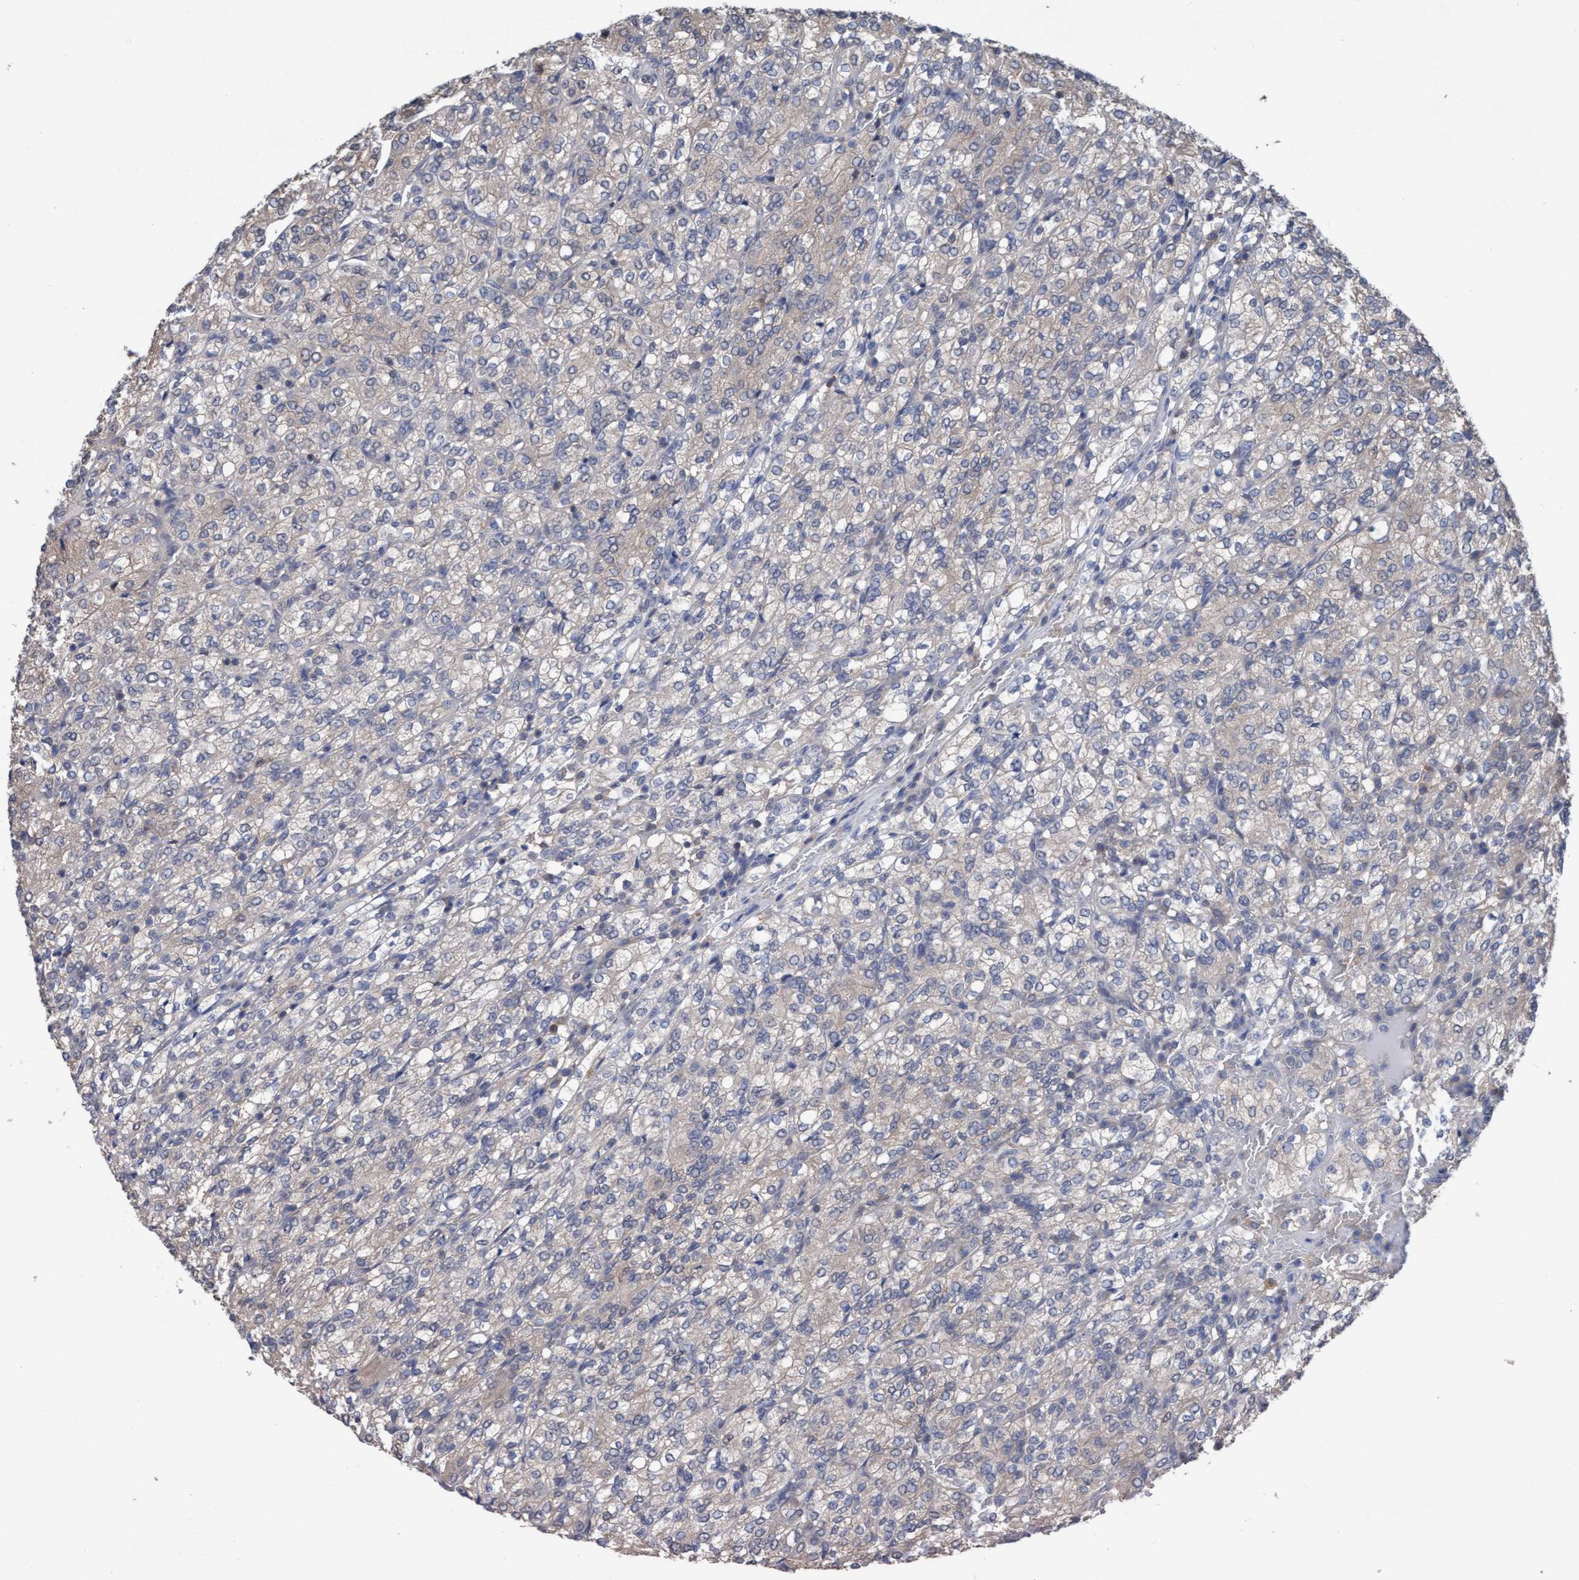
{"staining": {"intensity": "negative", "quantity": "none", "location": "none"}, "tissue": "renal cancer", "cell_type": "Tumor cells", "image_type": "cancer", "snomed": [{"axis": "morphology", "description": "Adenocarcinoma, NOS"}, {"axis": "topography", "description": "Kidney"}], "caption": "A photomicrograph of human renal cancer (adenocarcinoma) is negative for staining in tumor cells.", "gene": "GLOD4", "patient": {"sex": "male", "age": 77}}